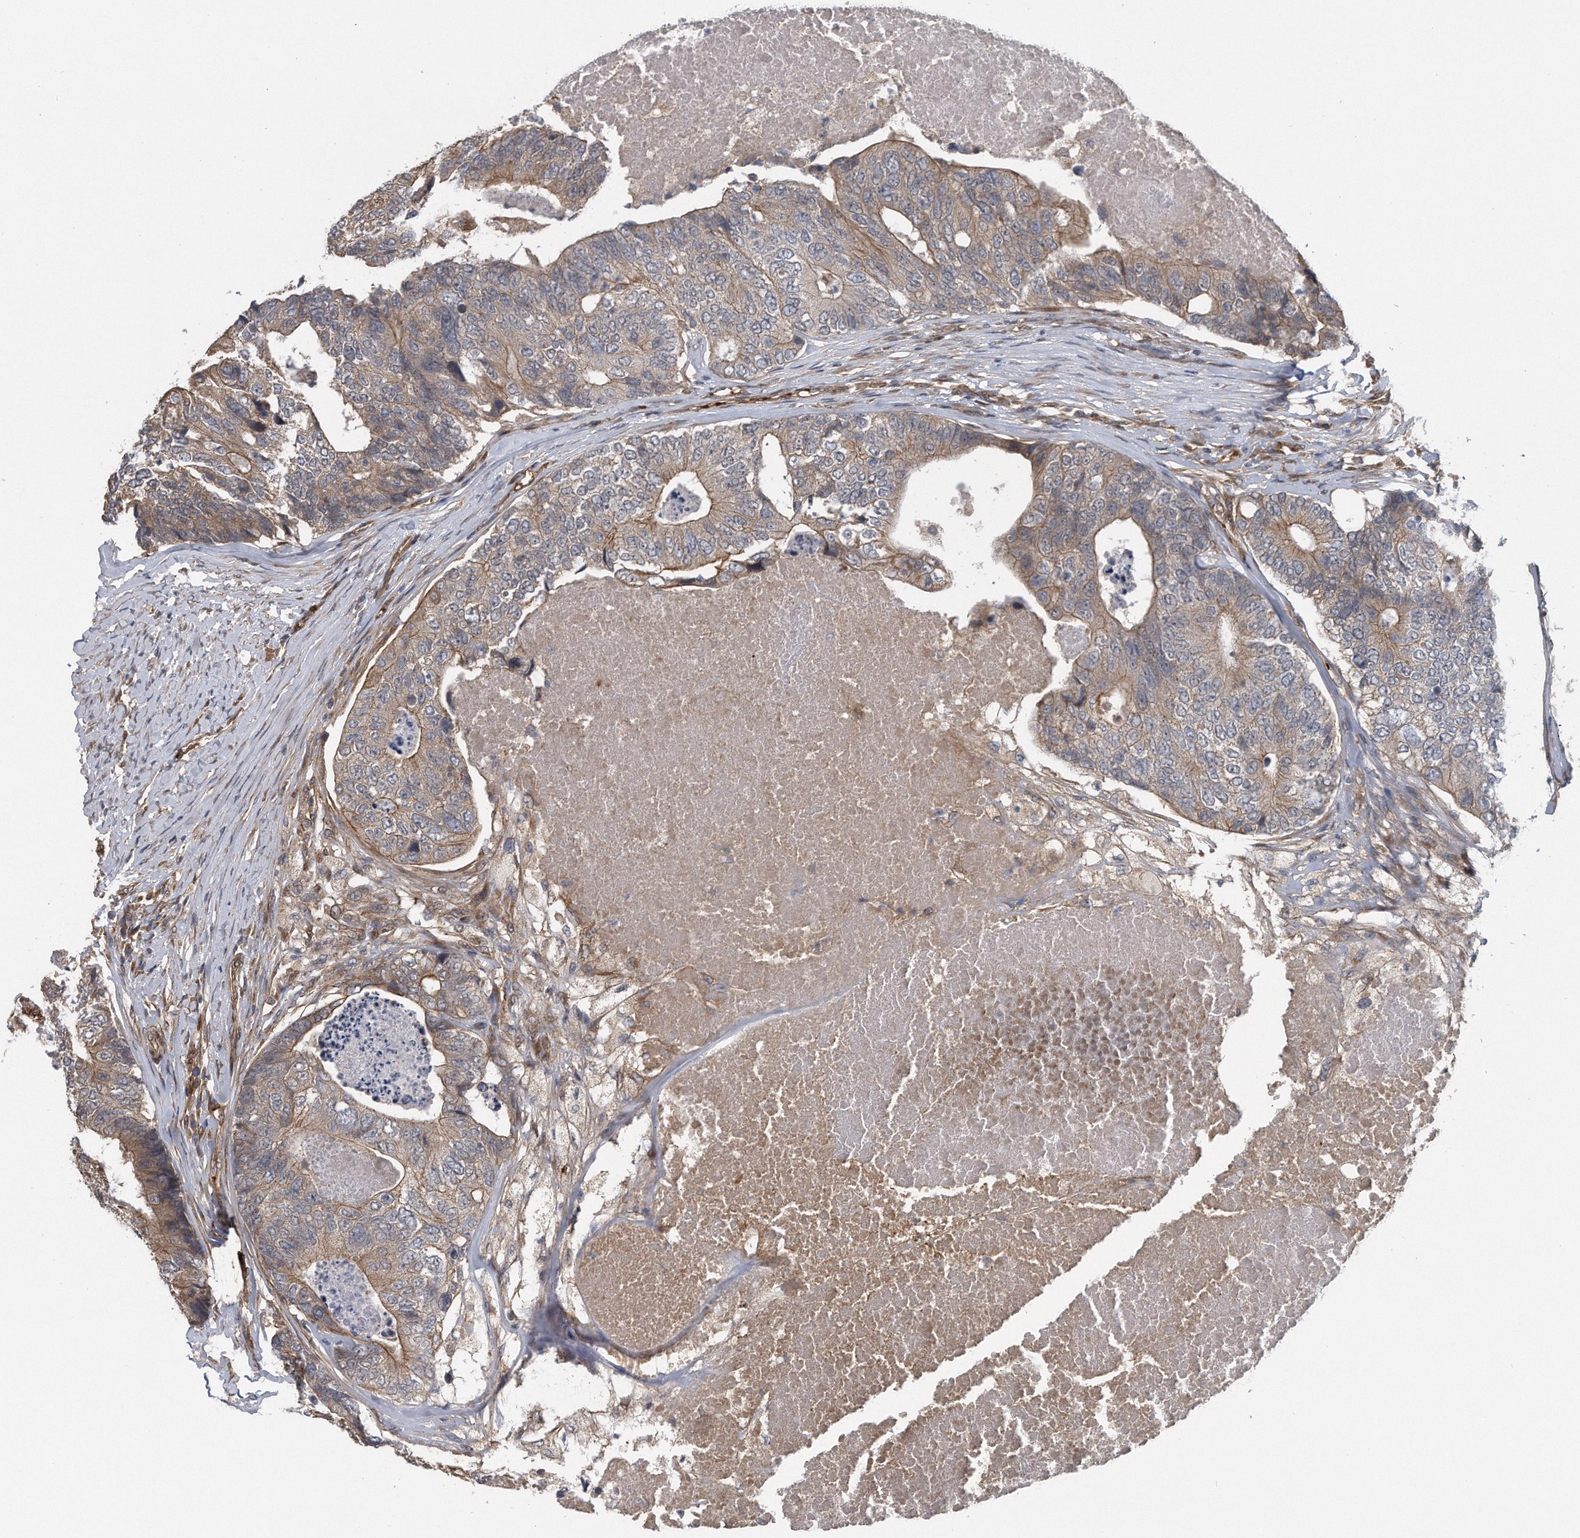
{"staining": {"intensity": "moderate", "quantity": "<25%", "location": "cytoplasmic/membranous"}, "tissue": "colorectal cancer", "cell_type": "Tumor cells", "image_type": "cancer", "snomed": [{"axis": "morphology", "description": "Adenocarcinoma, NOS"}, {"axis": "topography", "description": "Colon"}], "caption": "Tumor cells show moderate cytoplasmic/membranous positivity in about <25% of cells in colorectal cancer (adenocarcinoma).", "gene": "ZNF79", "patient": {"sex": "female", "age": 67}}